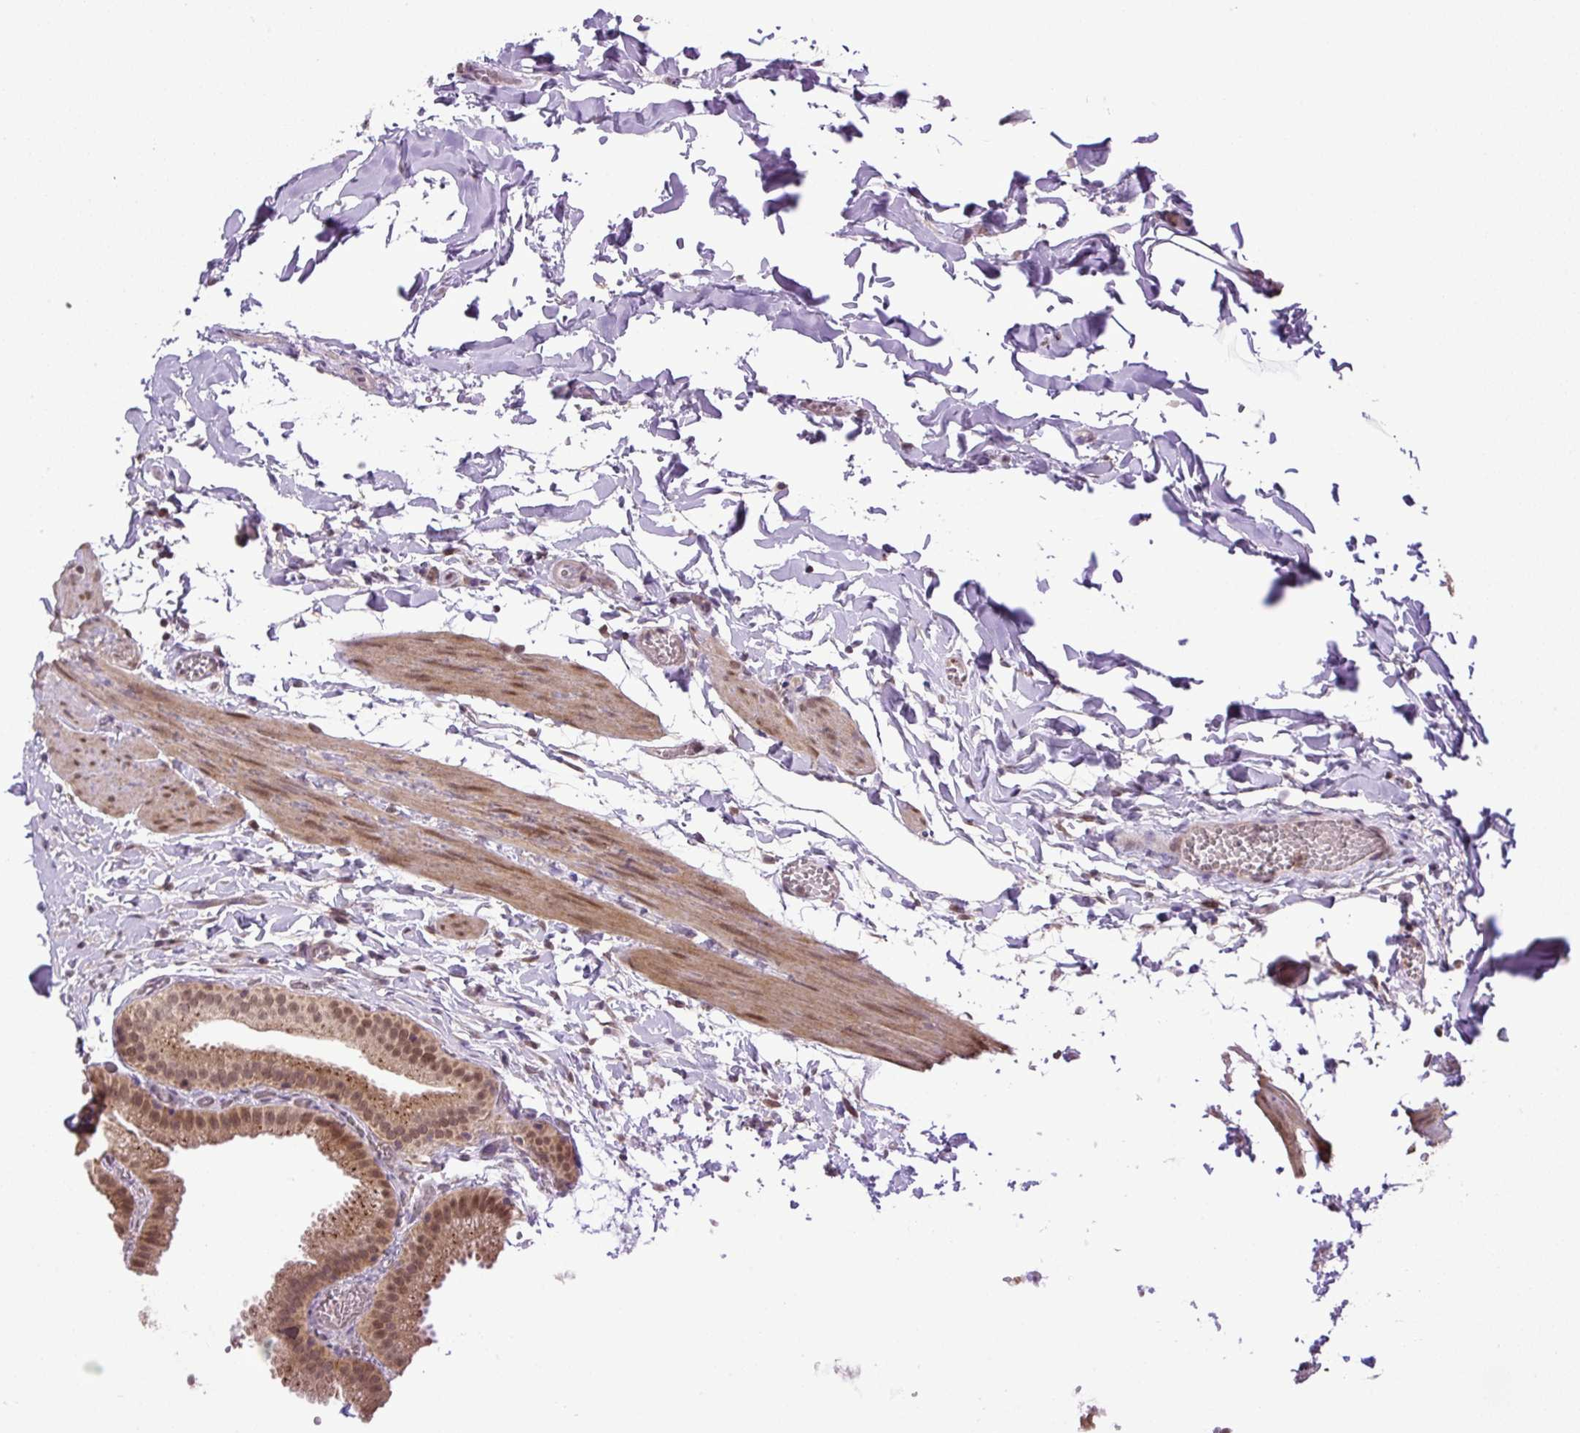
{"staining": {"intensity": "moderate", "quantity": ">75%", "location": "cytoplasmic/membranous,nuclear"}, "tissue": "gallbladder", "cell_type": "Glandular cells", "image_type": "normal", "snomed": [{"axis": "morphology", "description": "Normal tissue, NOS"}, {"axis": "topography", "description": "Gallbladder"}], "caption": "Protein staining by immunohistochemistry (IHC) displays moderate cytoplasmic/membranous,nuclear staining in approximately >75% of glandular cells in normal gallbladder.", "gene": "KPNA1", "patient": {"sex": "female", "age": 63}}